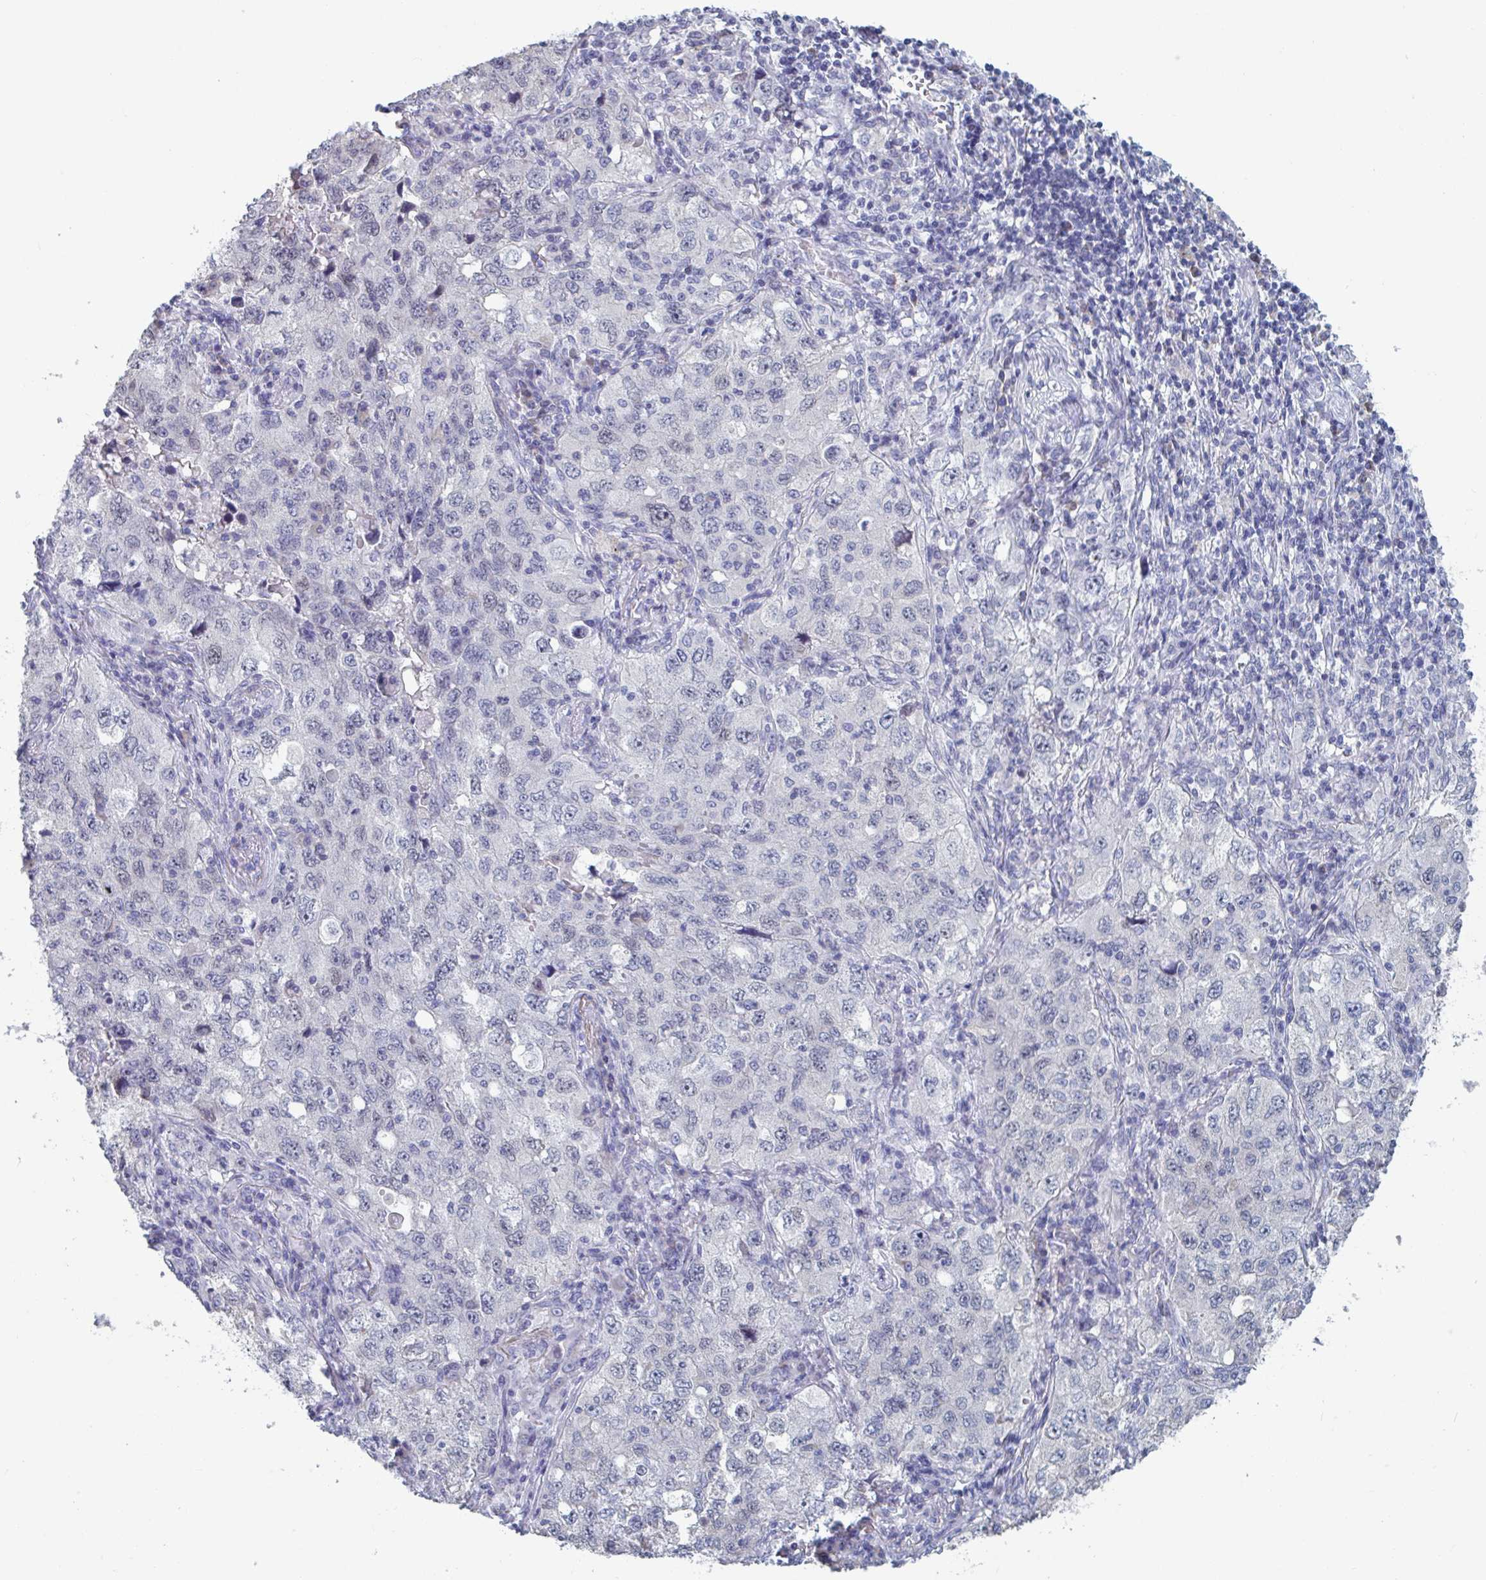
{"staining": {"intensity": "negative", "quantity": "none", "location": "none"}, "tissue": "lung cancer", "cell_type": "Tumor cells", "image_type": "cancer", "snomed": [{"axis": "morphology", "description": "Adenocarcinoma, NOS"}, {"axis": "topography", "description": "Lung"}], "caption": "There is no significant positivity in tumor cells of lung cancer (adenocarcinoma).", "gene": "FOXA1", "patient": {"sex": "female", "age": 57}}